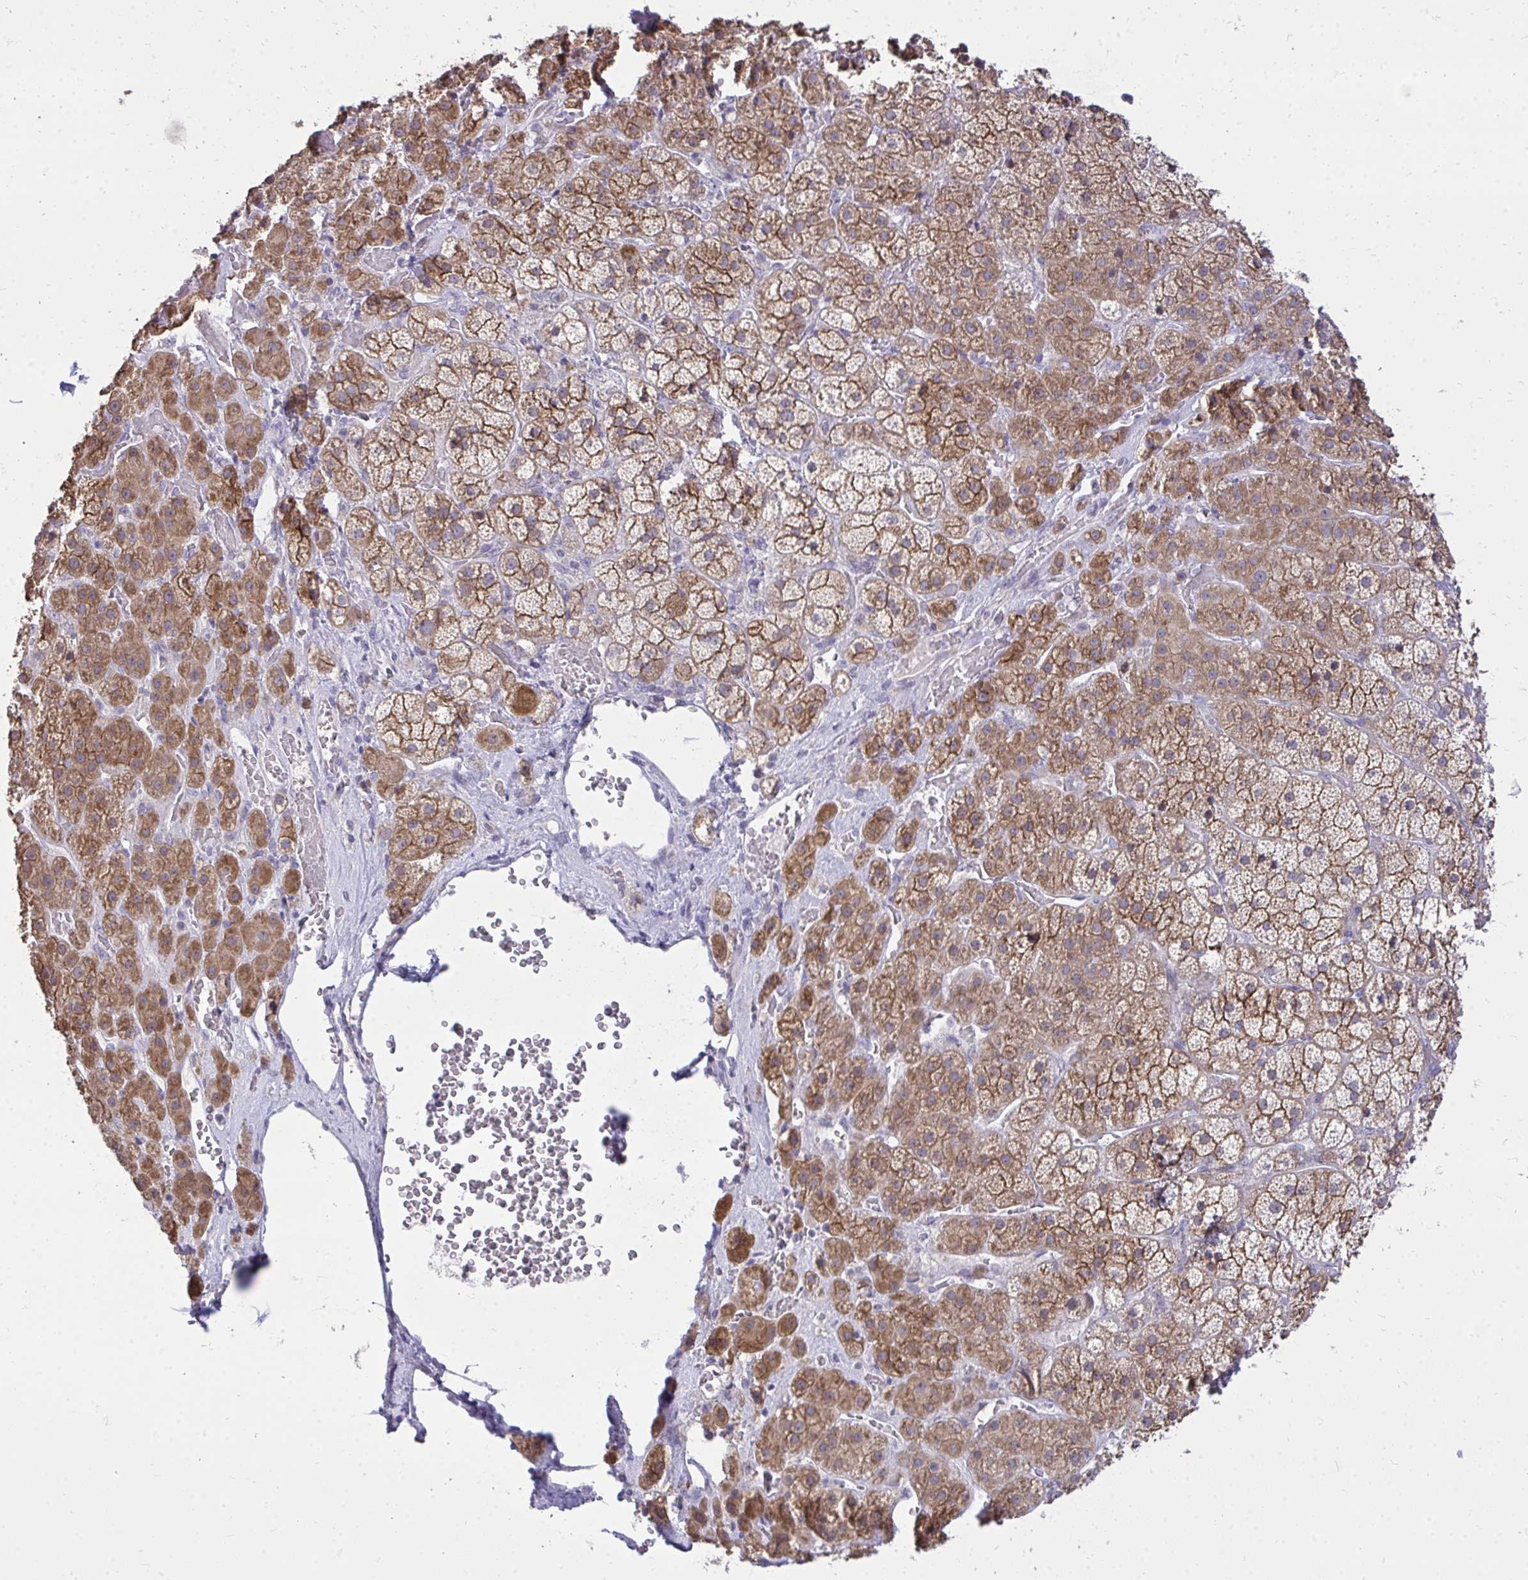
{"staining": {"intensity": "strong", "quantity": ">75%", "location": "cytoplasmic/membranous"}, "tissue": "adrenal gland", "cell_type": "Glandular cells", "image_type": "normal", "snomed": [{"axis": "morphology", "description": "Normal tissue, NOS"}, {"axis": "topography", "description": "Adrenal gland"}], "caption": "Protein expression analysis of benign adrenal gland exhibits strong cytoplasmic/membranous staining in about >75% of glandular cells.", "gene": "SPTBN2", "patient": {"sex": "male", "age": 57}}